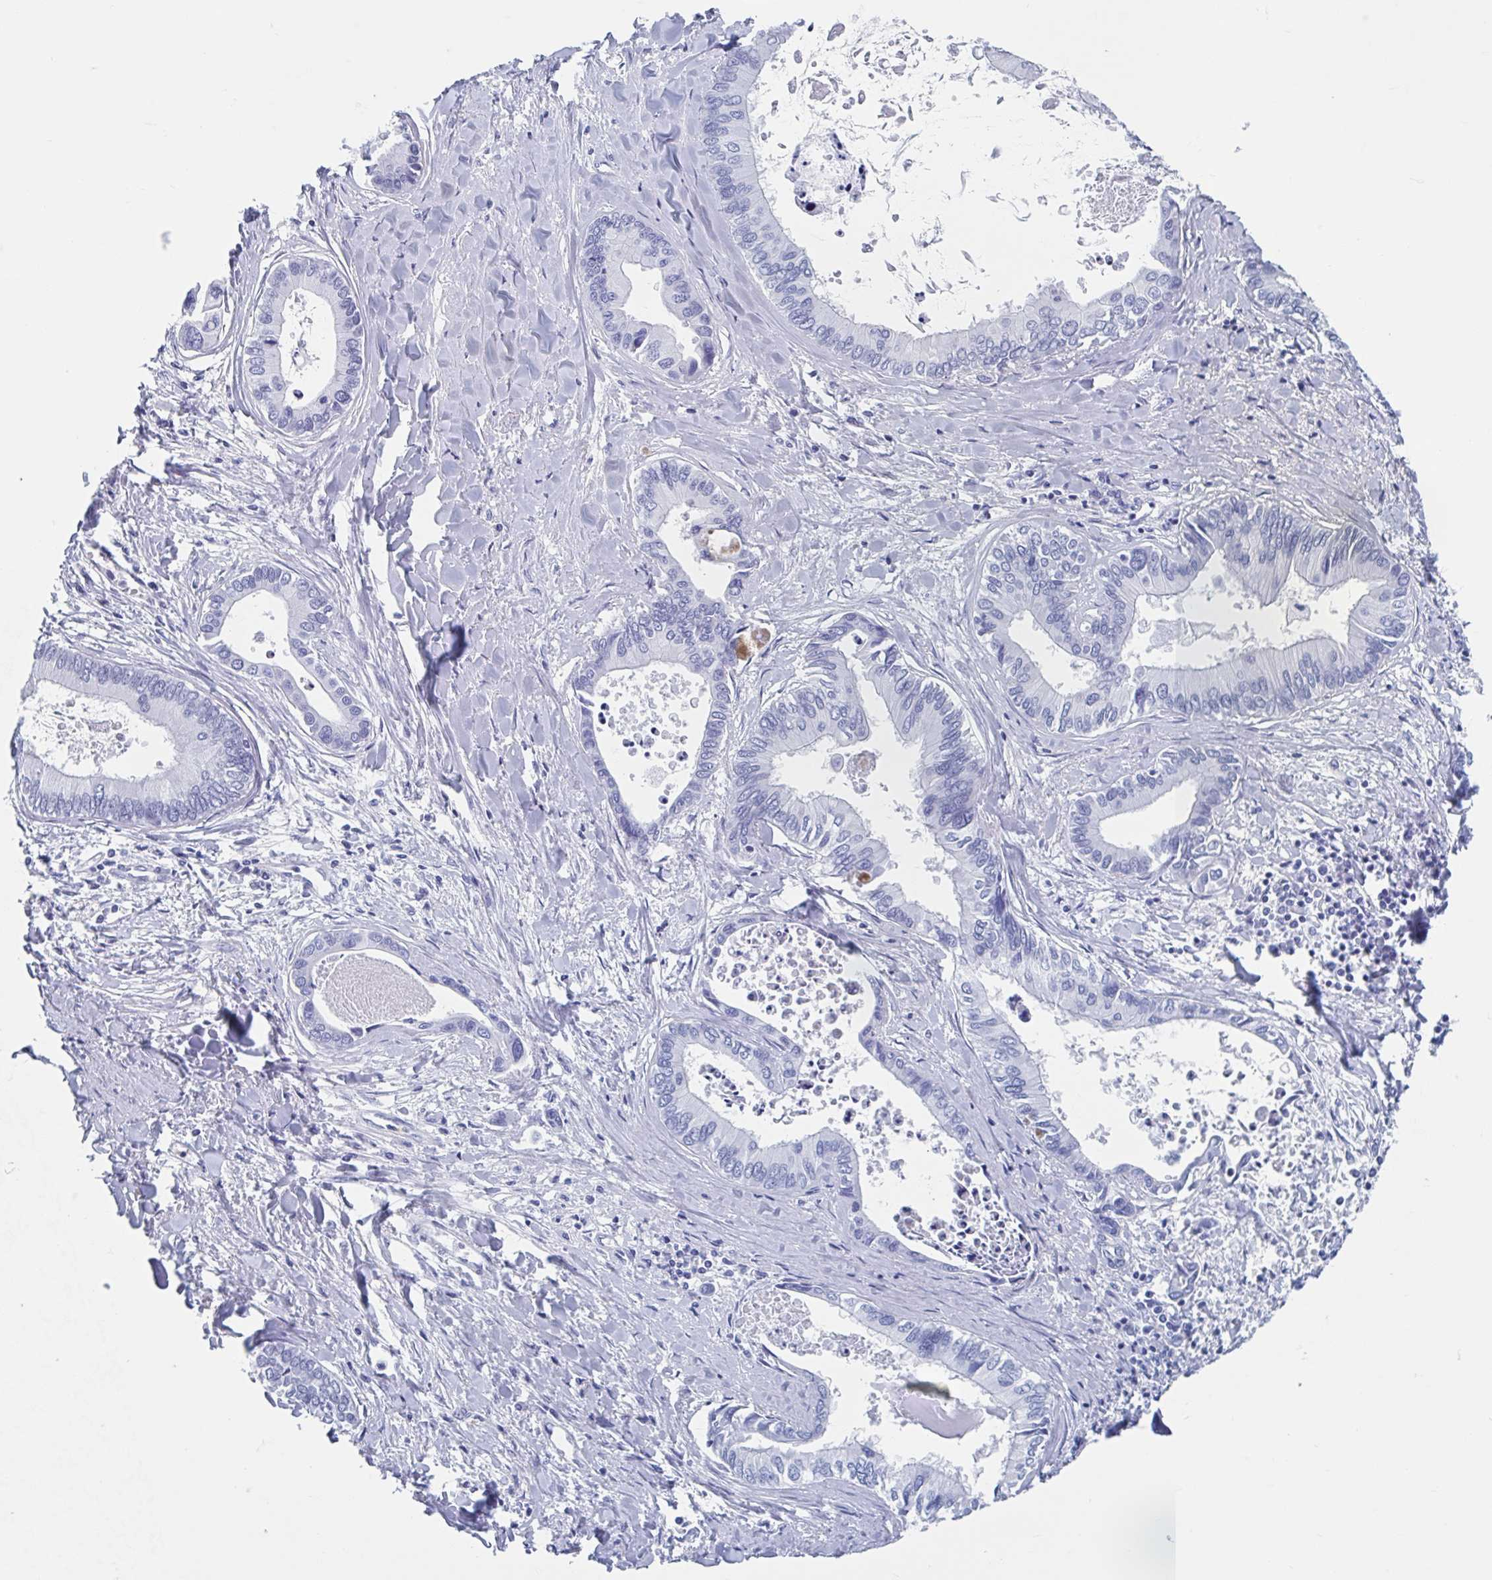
{"staining": {"intensity": "negative", "quantity": "none", "location": "none"}, "tissue": "liver cancer", "cell_type": "Tumor cells", "image_type": "cancer", "snomed": [{"axis": "morphology", "description": "Cholangiocarcinoma"}, {"axis": "topography", "description": "Liver"}], "caption": "Protein analysis of liver cancer (cholangiocarcinoma) demonstrates no significant expression in tumor cells. The staining is performed using DAB brown chromogen with nuclei counter-stained in using hematoxylin.", "gene": "C10orf53", "patient": {"sex": "male", "age": 66}}